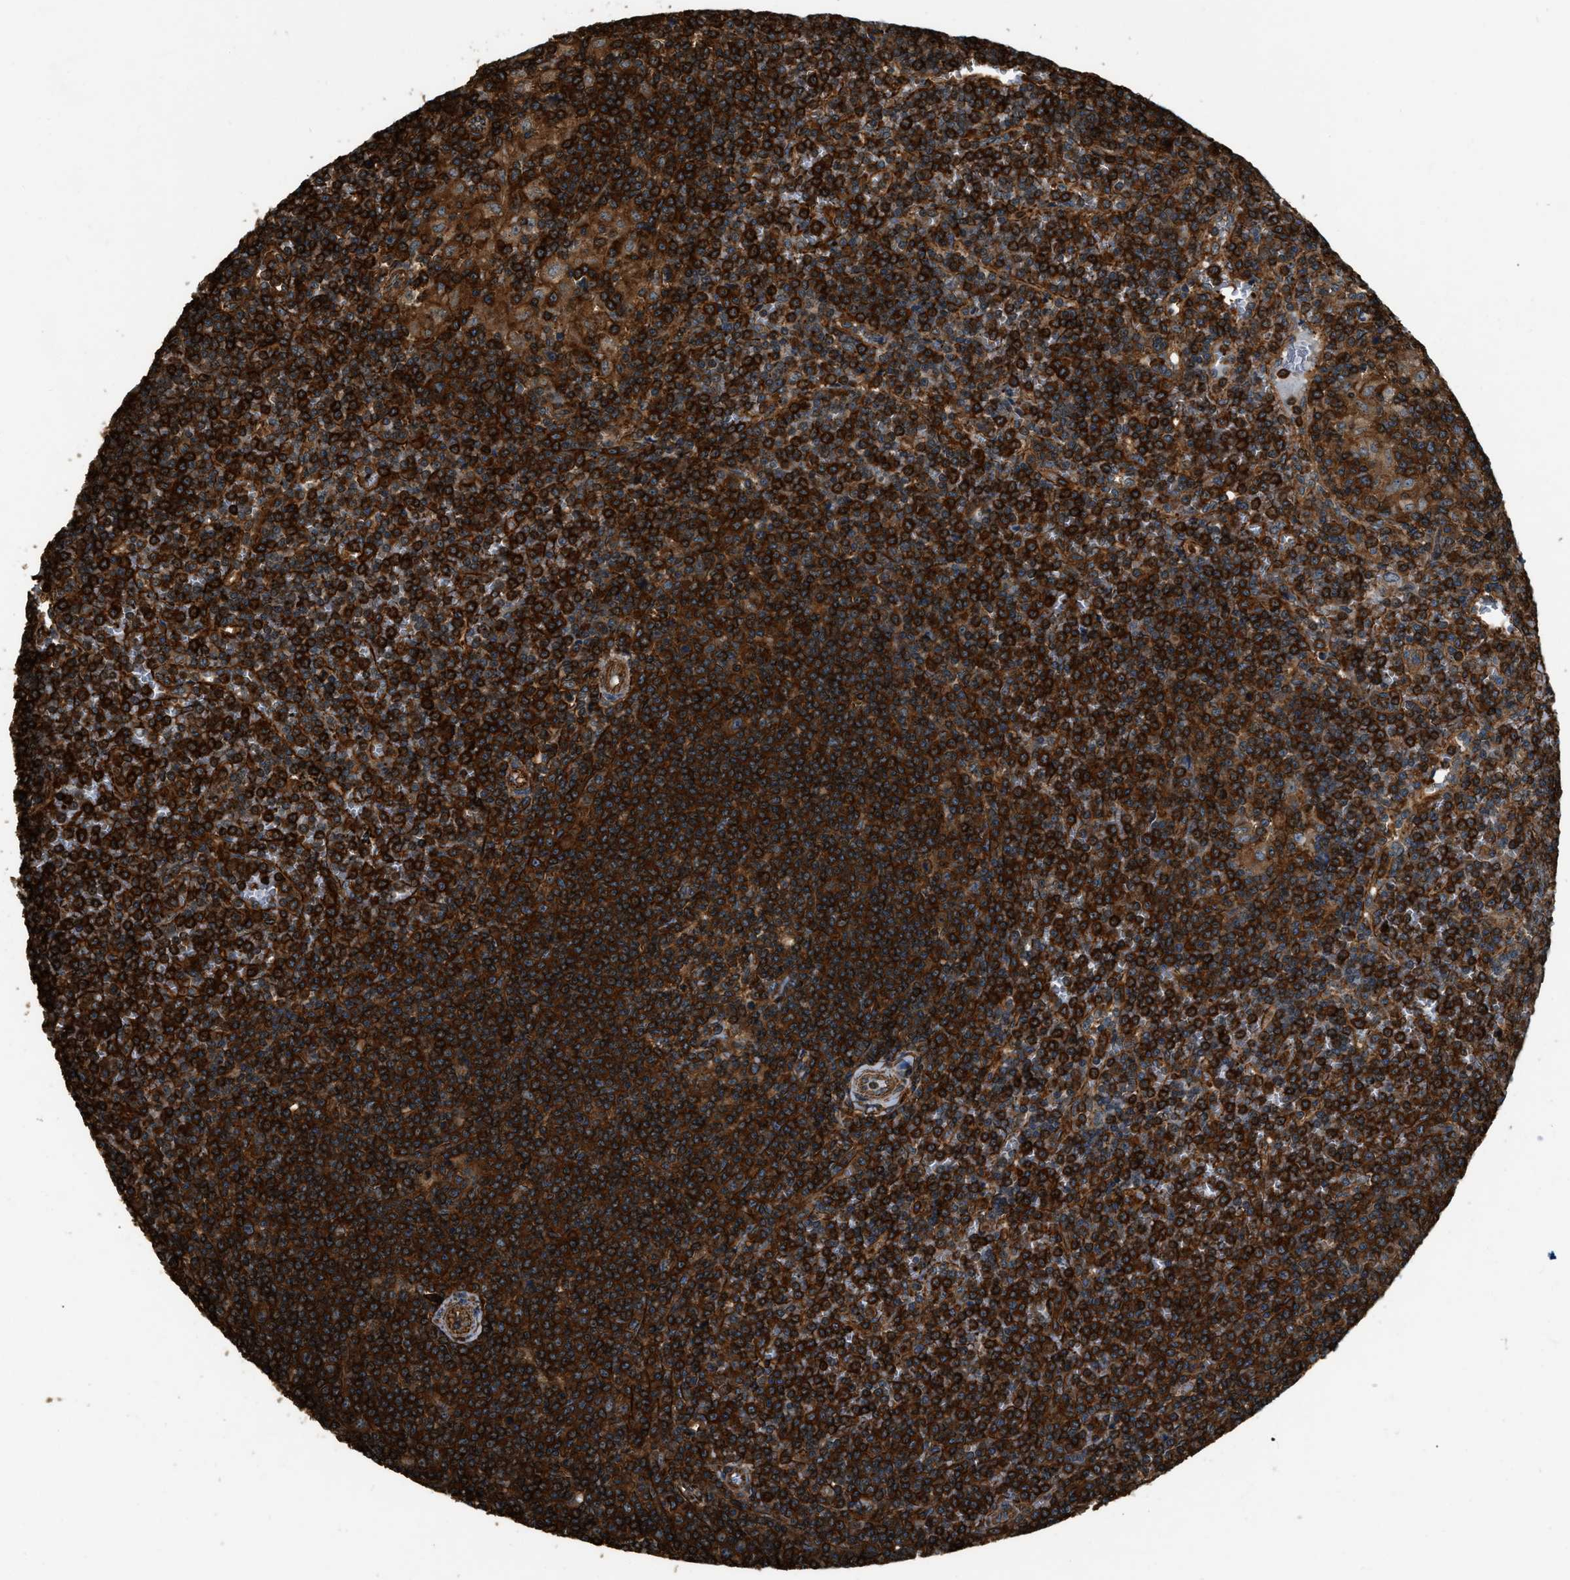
{"staining": {"intensity": "strong", "quantity": ">75%", "location": "cytoplasmic/membranous"}, "tissue": "lymphoma", "cell_type": "Tumor cells", "image_type": "cancer", "snomed": [{"axis": "morphology", "description": "Malignant lymphoma, non-Hodgkin's type, Low grade"}, {"axis": "topography", "description": "Spleen"}], "caption": "Lymphoma stained with immunohistochemistry (IHC) reveals strong cytoplasmic/membranous expression in approximately >75% of tumor cells. The protein is shown in brown color, while the nuclei are stained blue.", "gene": "YARS1", "patient": {"sex": "female", "age": 19}}